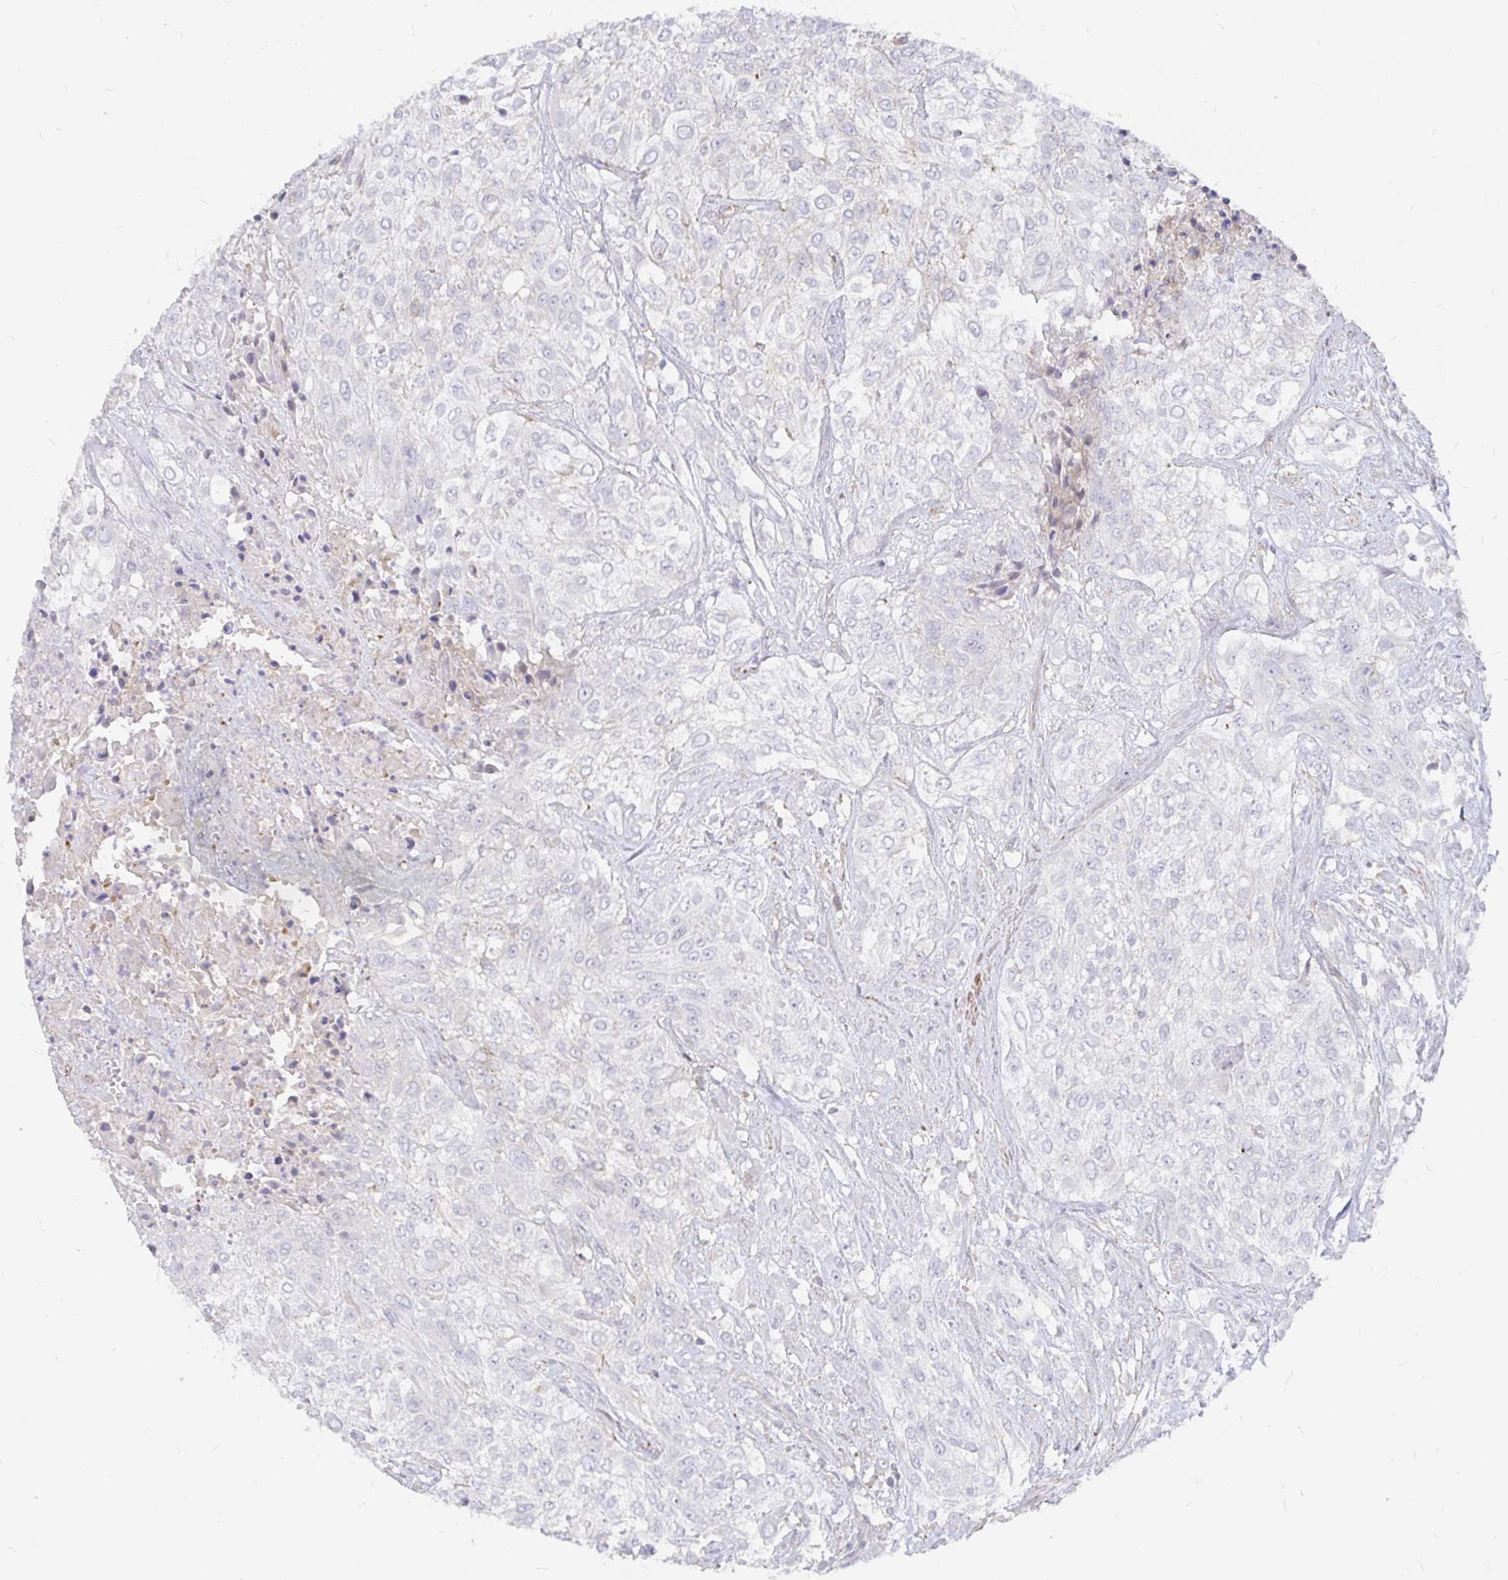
{"staining": {"intensity": "negative", "quantity": "none", "location": "none"}, "tissue": "urothelial cancer", "cell_type": "Tumor cells", "image_type": "cancer", "snomed": [{"axis": "morphology", "description": "Urothelial carcinoma, High grade"}, {"axis": "topography", "description": "Urinary bladder"}], "caption": "Tumor cells are negative for protein expression in human high-grade urothelial carcinoma.", "gene": "KCTD19", "patient": {"sex": "male", "age": 57}}